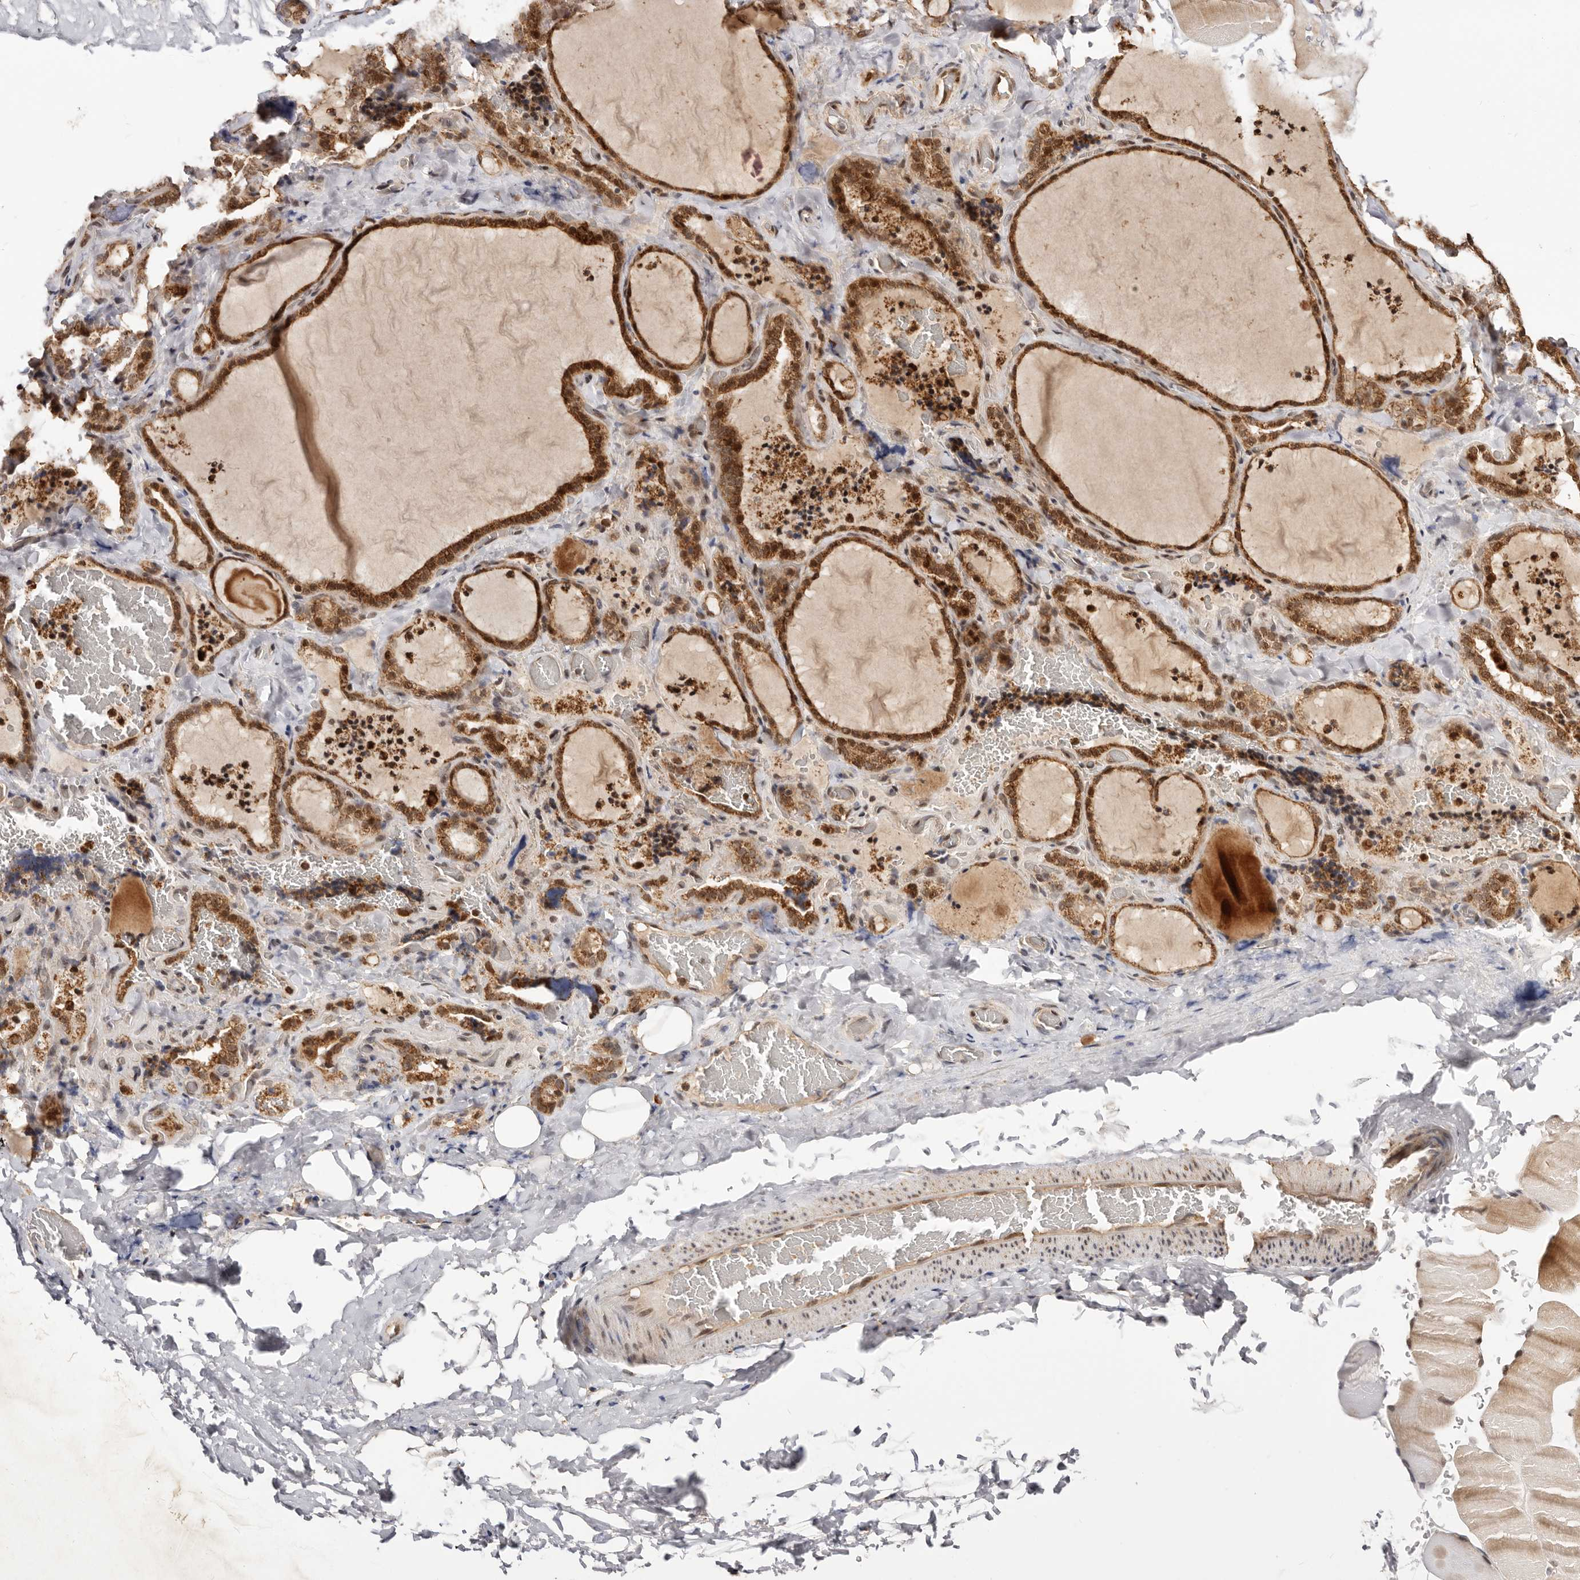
{"staining": {"intensity": "strong", "quantity": ">75%", "location": "cytoplasmic/membranous,nuclear"}, "tissue": "thyroid gland", "cell_type": "Glandular cells", "image_type": "normal", "snomed": [{"axis": "morphology", "description": "Normal tissue, NOS"}, {"axis": "topography", "description": "Thyroid gland"}], "caption": "IHC (DAB) staining of benign human thyroid gland demonstrates strong cytoplasmic/membranous,nuclear protein expression in about >75% of glandular cells.", "gene": "SEC14L1", "patient": {"sex": "female", "age": 22}}